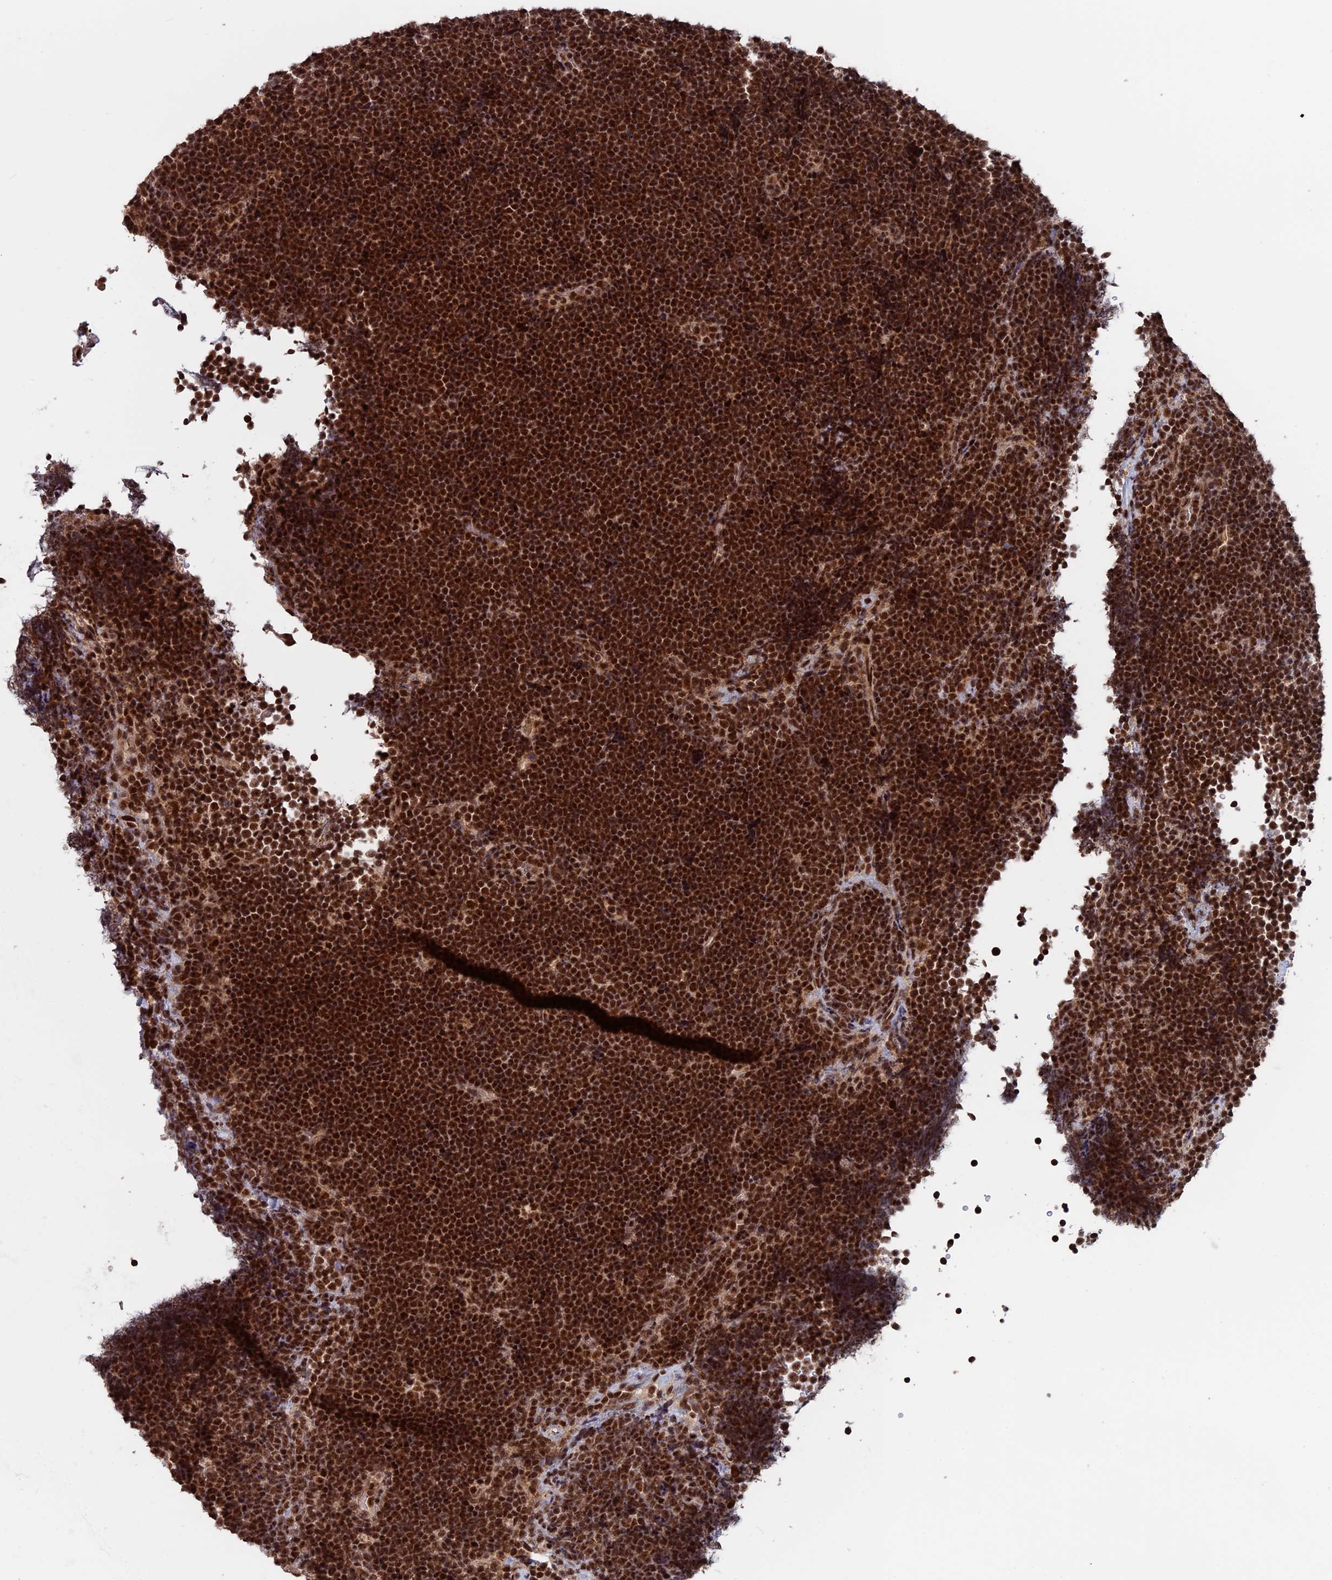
{"staining": {"intensity": "strong", "quantity": ">75%", "location": "nuclear"}, "tissue": "lymphoma", "cell_type": "Tumor cells", "image_type": "cancer", "snomed": [{"axis": "morphology", "description": "Malignant lymphoma, non-Hodgkin's type, High grade"}, {"axis": "topography", "description": "Lymph node"}], "caption": "Tumor cells display strong nuclear staining in approximately >75% of cells in lymphoma.", "gene": "CACTIN", "patient": {"sex": "male", "age": 13}}